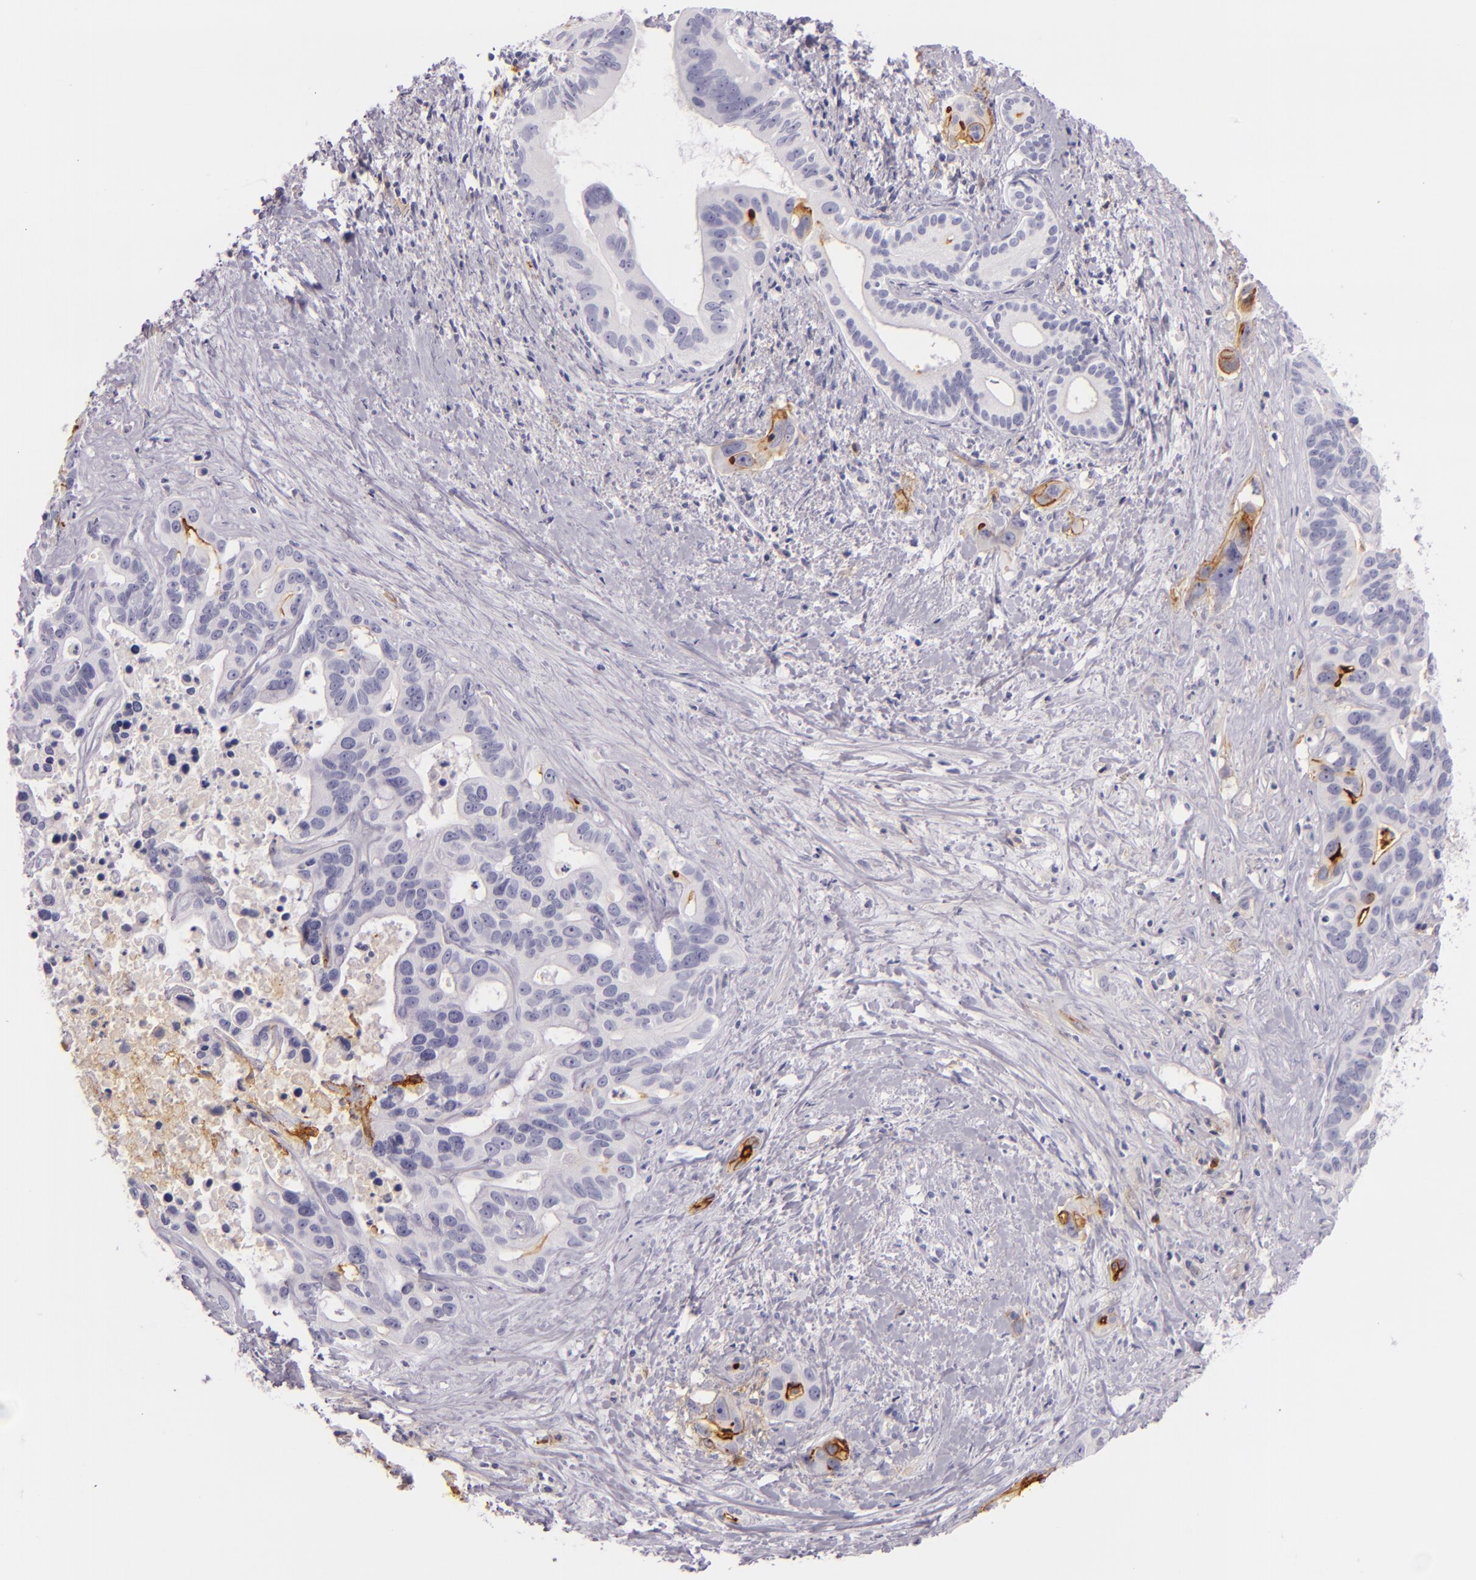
{"staining": {"intensity": "strong", "quantity": "<25%", "location": "cytoplasmic/membranous"}, "tissue": "liver cancer", "cell_type": "Tumor cells", "image_type": "cancer", "snomed": [{"axis": "morphology", "description": "Cholangiocarcinoma"}, {"axis": "topography", "description": "Liver"}], "caption": "This photomicrograph demonstrates IHC staining of liver cholangiocarcinoma, with medium strong cytoplasmic/membranous expression in approximately <25% of tumor cells.", "gene": "ICAM1", "patient": {"sex": "female", "age": 65}}